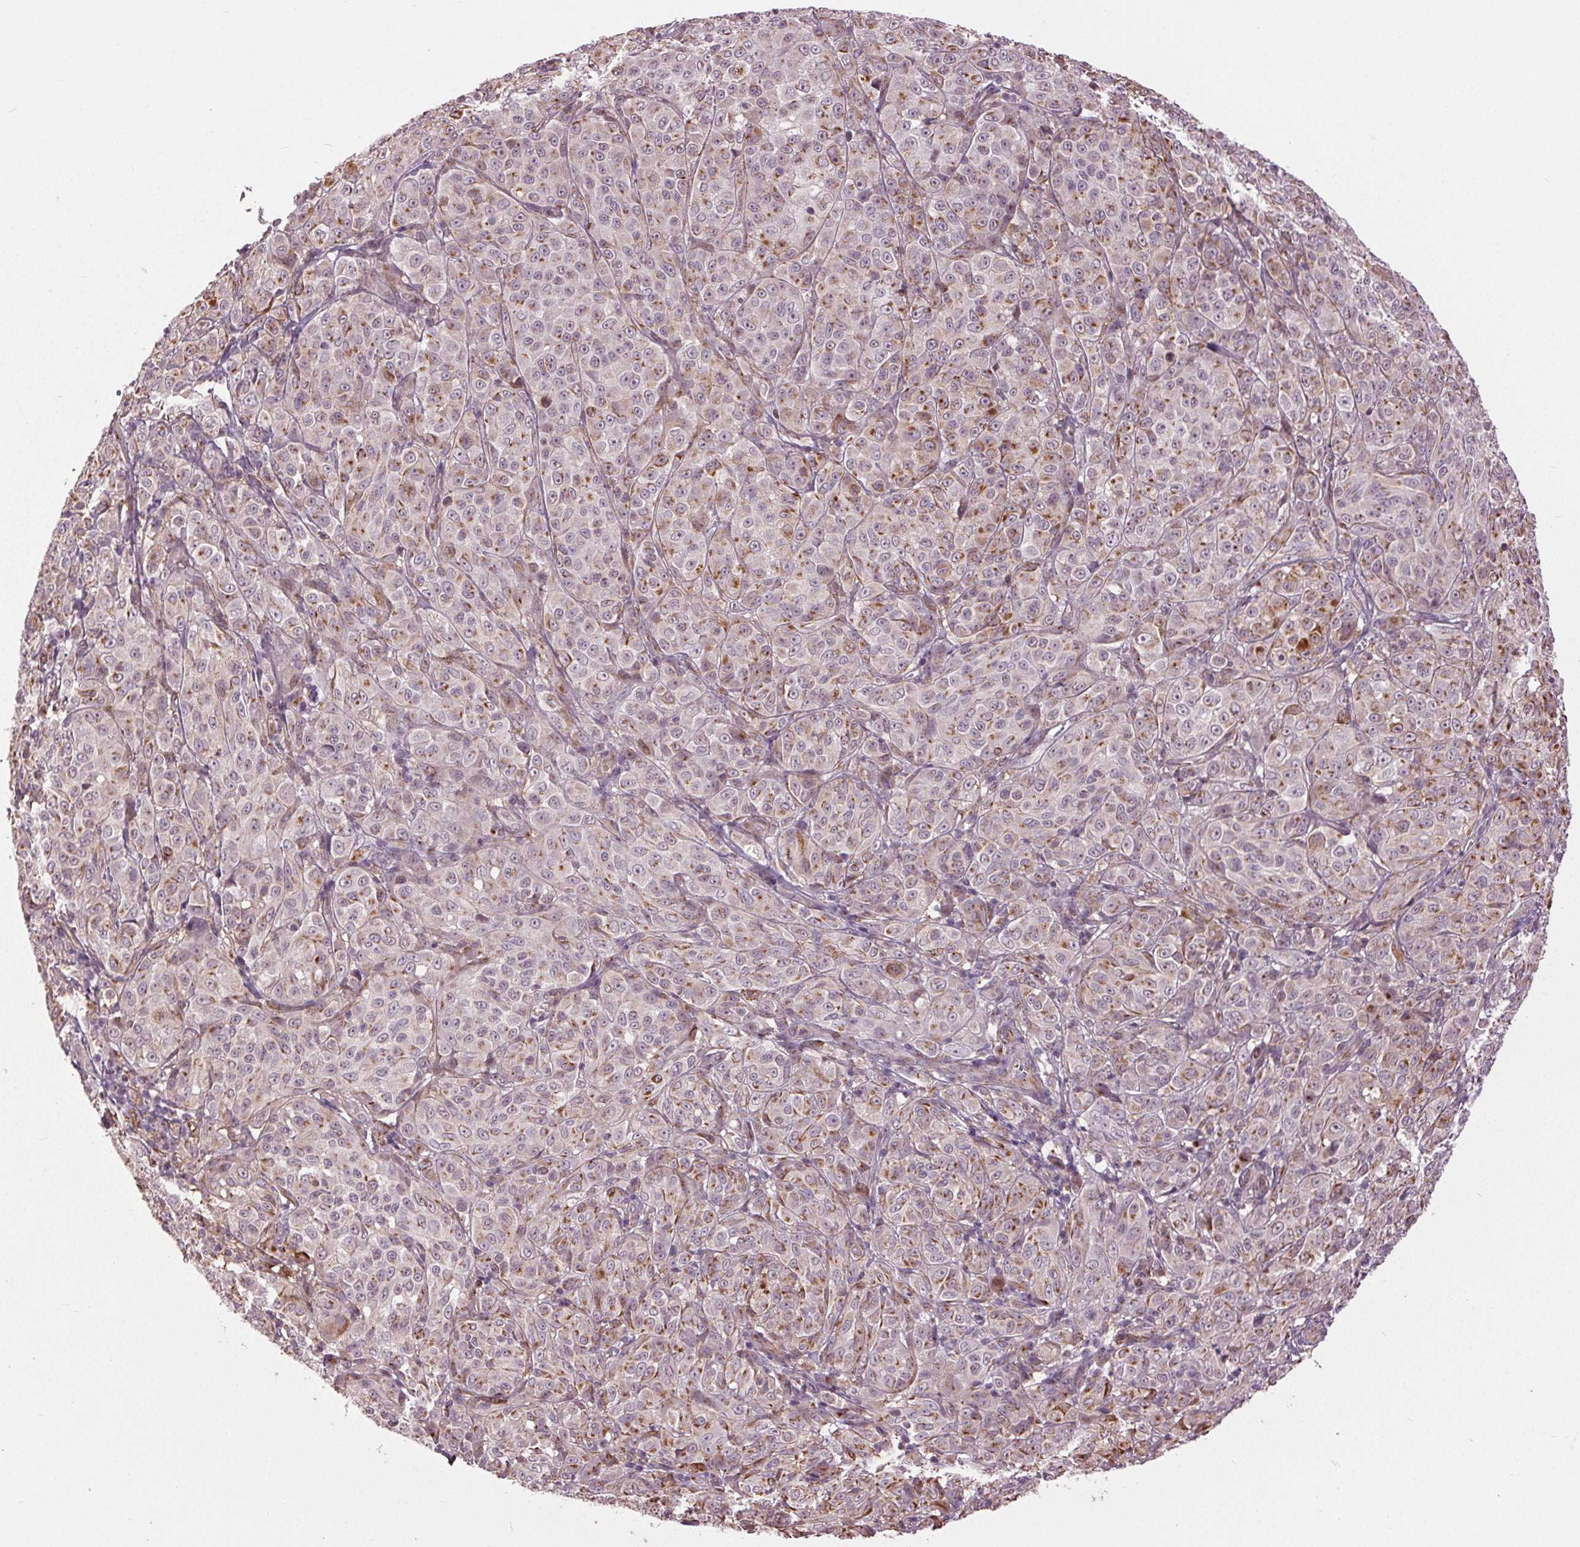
{"staining": {"intensity": "weak", "quantity": "25%-75%", "location": "cytoplasmic/membranous"}, "tissue": "melanoma", "cell_type": "Tumor cells", "image_type": "cancer", "snomed": [{"axis": "morphology", "description": "Malignant melanoma, NOS"}, {"axis": "topography", "description": "Skin"}], "caption": "This histopathology image shows immunohistochemistry (IHC) staining of human melanoma, with low weak cytoplasmic/membranous positivity in approximately 25%-75% of tumor cells.", "gene": "BSDC1", "patient": {"sex": "male", "age": 89}}